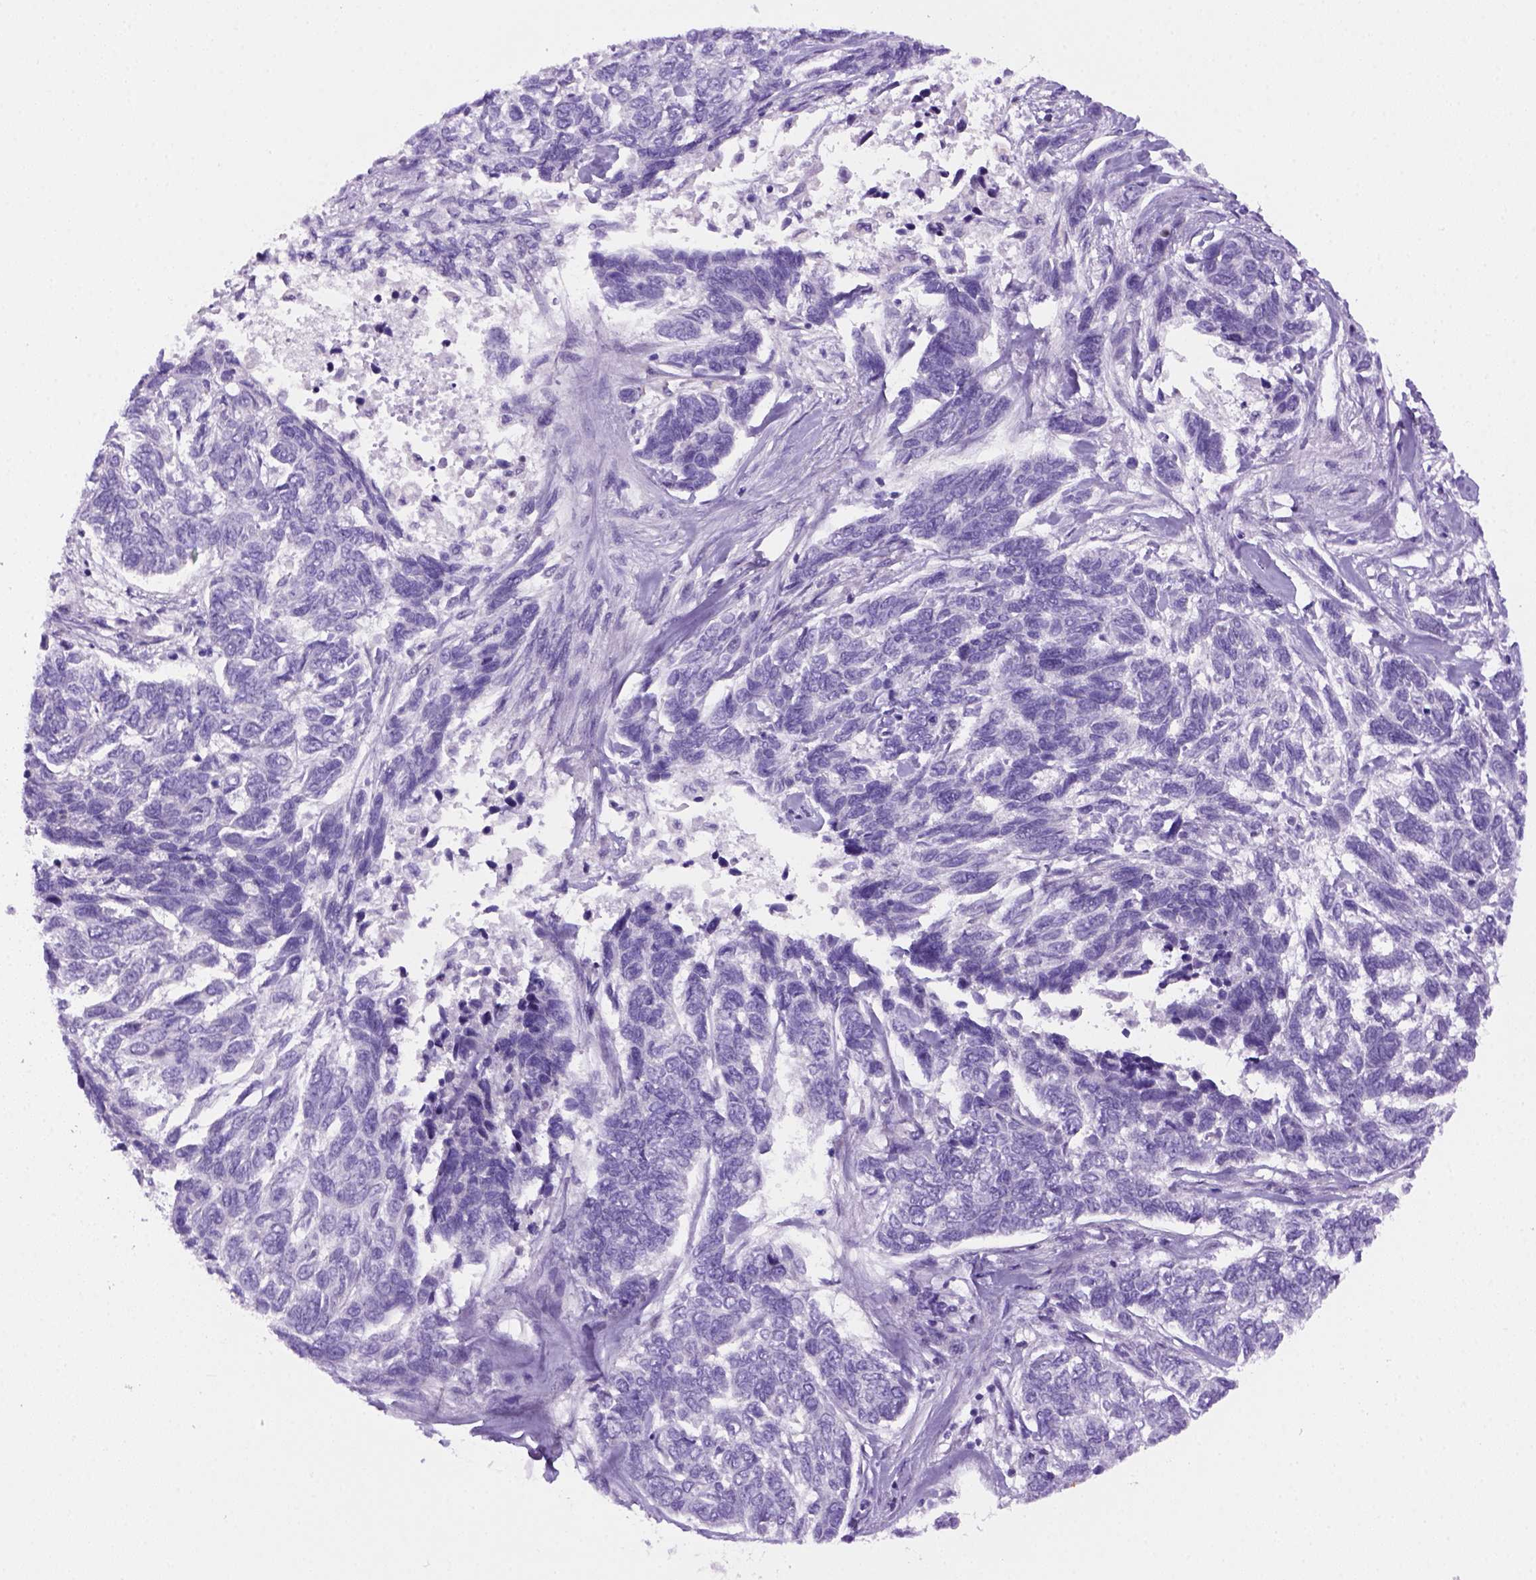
{"staining": {"intensity": "negative", "quantity": "none", "location": "none"}, "tissue": "skin cancer", "cell_type": "Tumor cells", "image_type": "cancer", "snomed": [{"axis": "morphology", "description": "Basal cell carcinoma"}, {"axis": "topography", "description": "Skin"}], "caption": "The immunohistochemistry (IHC) micrograph has no significant positivity in tumor cells of skin basal cell carcinoma tissue.", "gene": "DNAH11", "patient": {"sex": "female", "age": 65}}